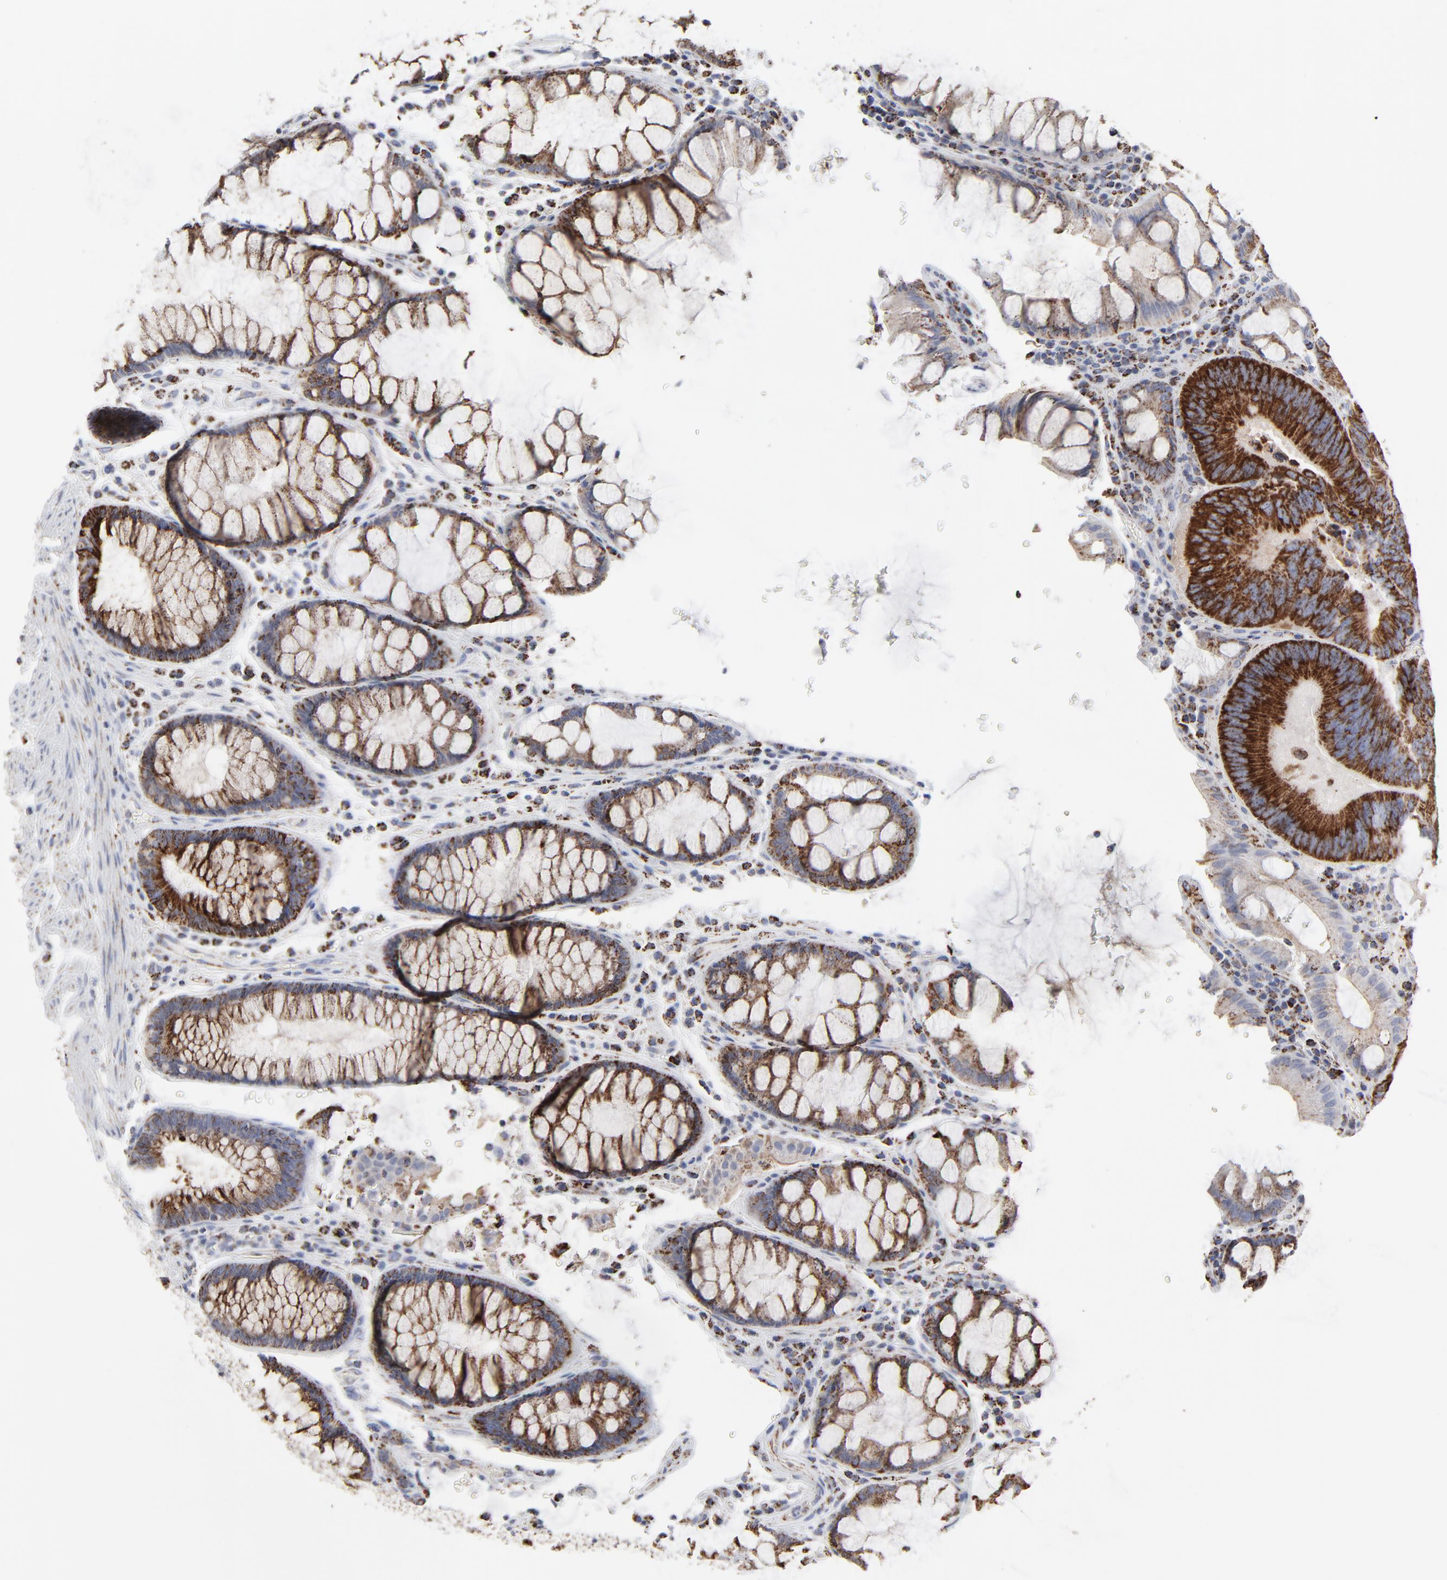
{"staining": {"intensity": "strong", "quantity": ">75%", "location": "cytoplasmic/membranous"}, "tissue": "colorectal cancer", "cell_type": "Tumor cells", "image_type": "cancer", "snomed": [{"axis": "morphology", "description": "Normal tissue, NOS"}, {"axis": "morphology", "description": "Adenocarcinoma, NOS"}, {"axis": "topography", "description": "Colon"}], "caption": "Human colorectal cancer stained with a protein marker displays strong staining in tumor cells.", "gene": "TXNRD2", "patient": {"sex": "female", "age": 78}}